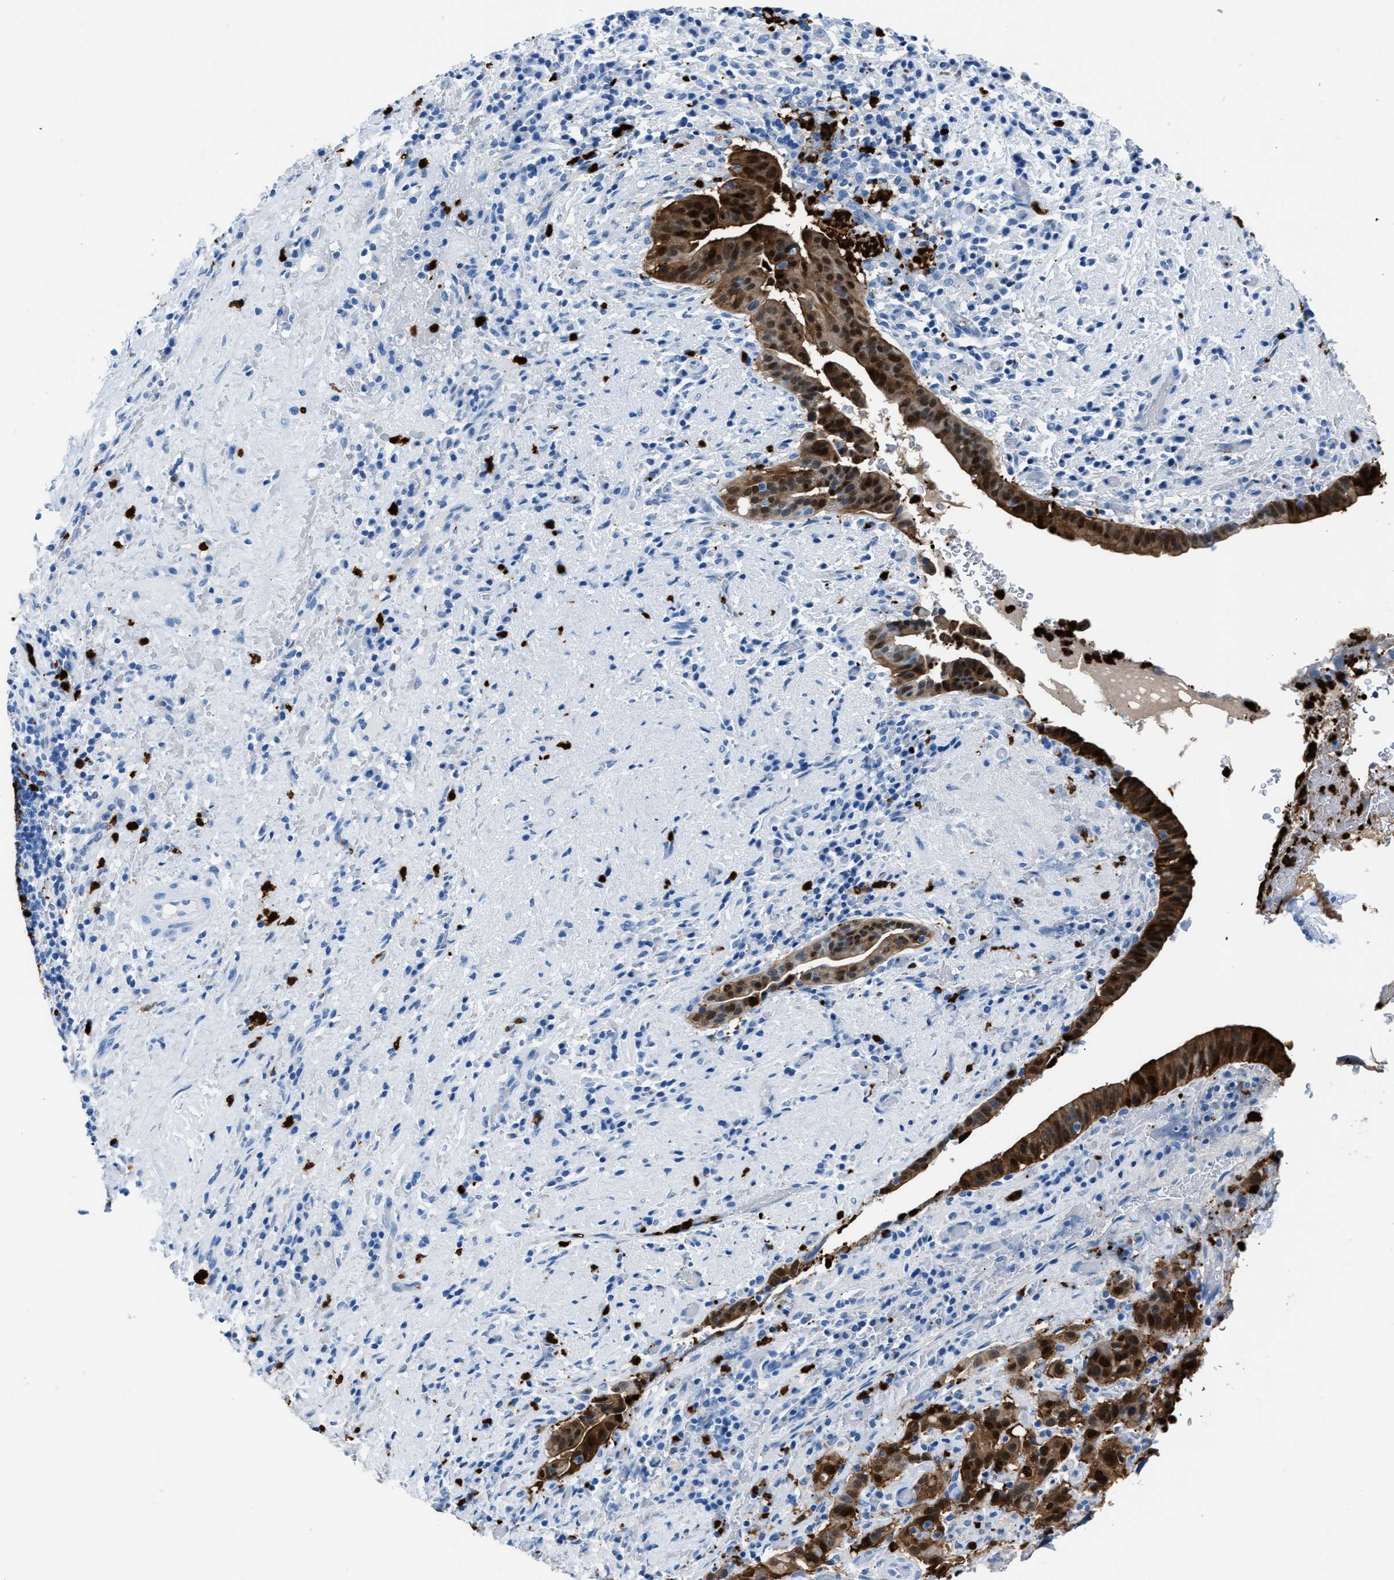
{"staining": {"intensity": "strong", "quantity": ">75%", "location": "cytoplasmic/membranous,nuclear"}, "tissue": "liver cancer", "cell_type": "Tumor cells", "image_type": "cancer", "snomed": [{"axis": "morphology", "description": "Cholangiocarcinoma"}, {"axis": "topography", "description": "Liver"}], "caption": "About >75% of tumor cells in liver cancer reveal strong cytoplasmic/membranous and nuclear protein staining as visualized by brown immunohistochemical staining.", "gene": "S100P", "patient": {"sex": "female", "age": 38}}